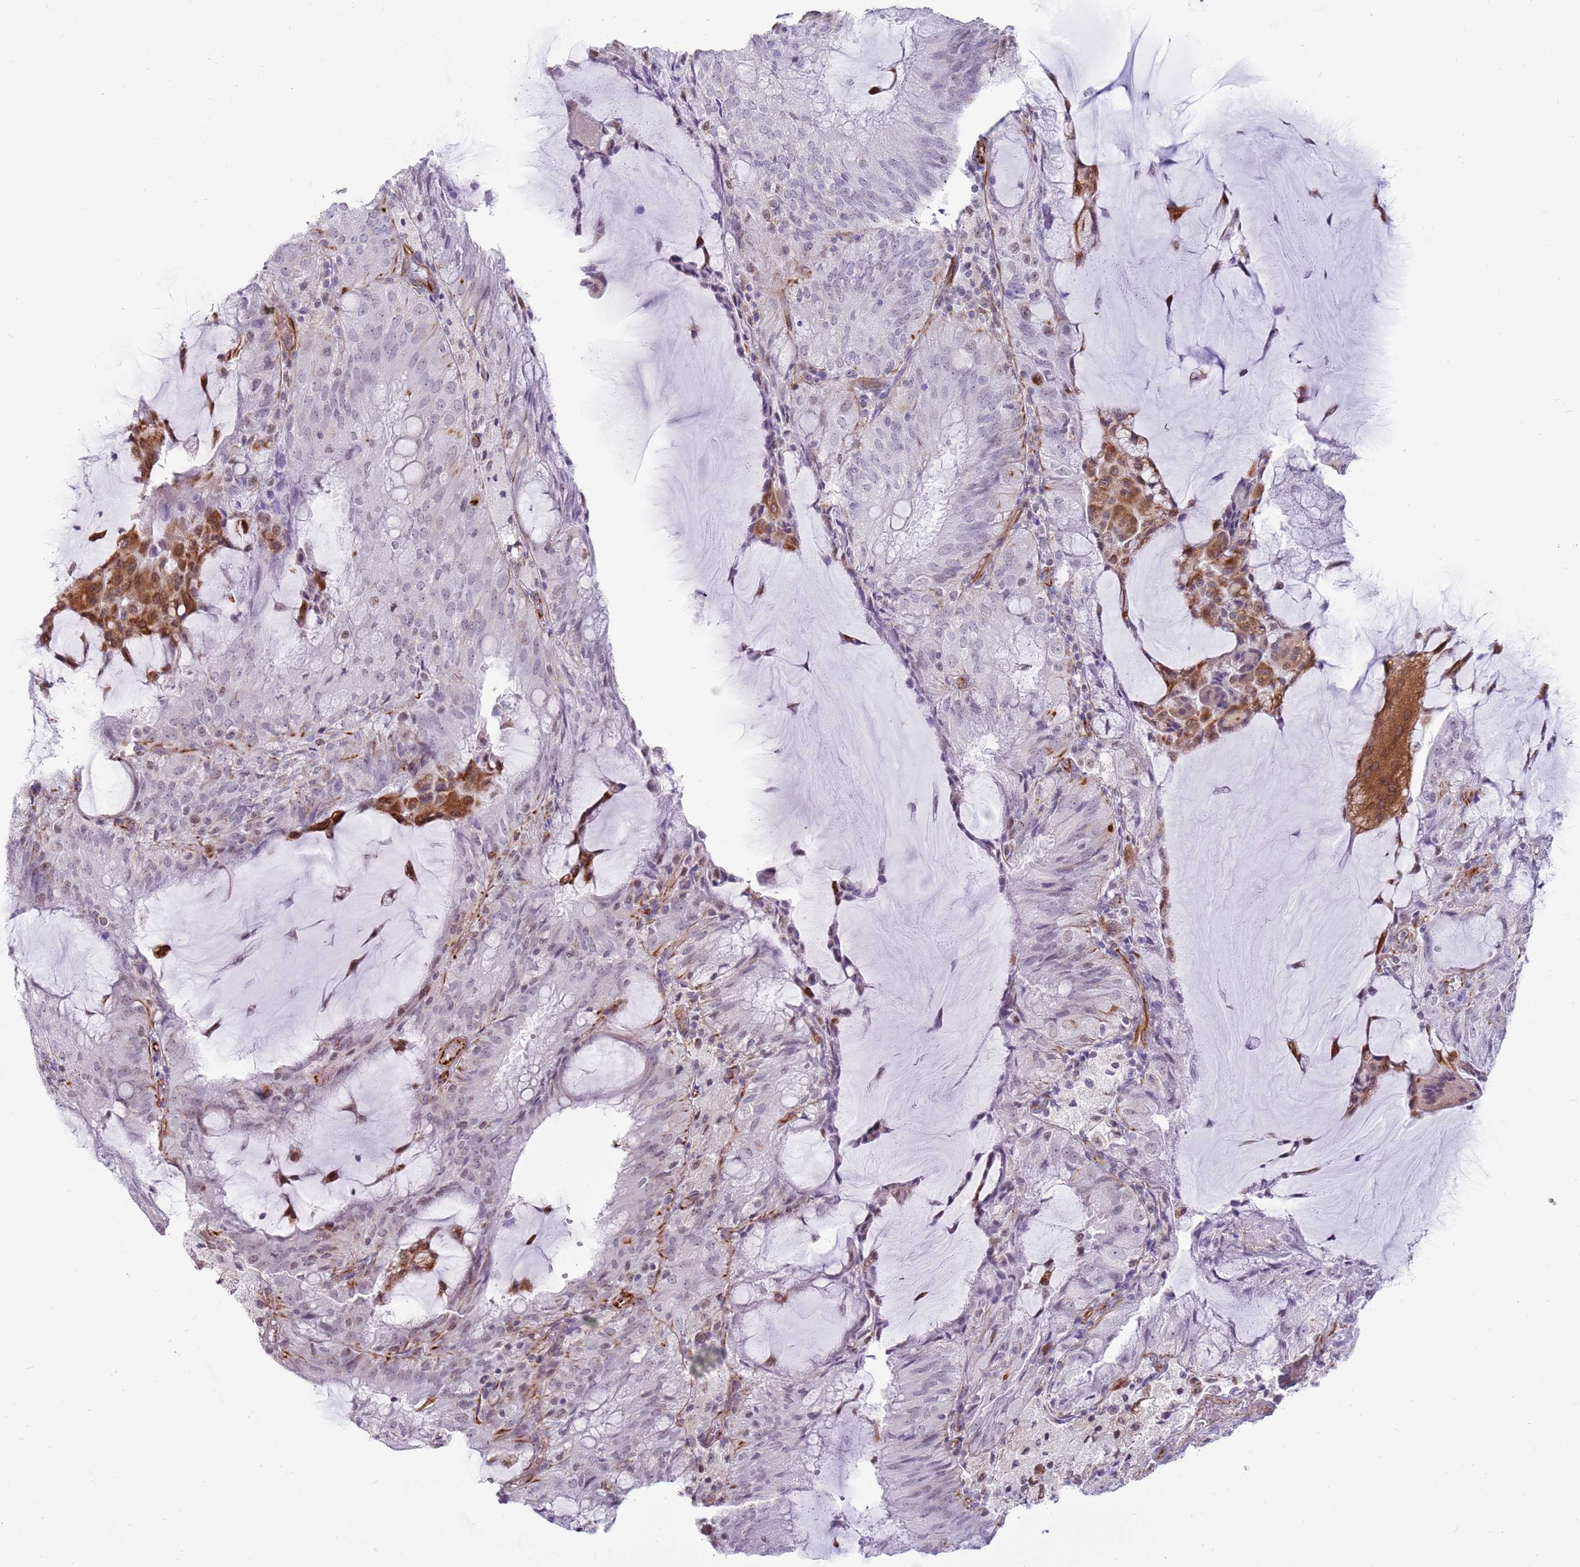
{"staining": {"intensity": "weak", "quantity": "<25%", "location": "nuclear"}, "tissue": "endometrial cancer", "cell_type": "Tumor cells", "image_type": "cancer", "snomed": [{"axis": "morphology", "description": "Adenocarcinoma, NOS"}, {"axis": "topography", "description": "Endometrium"}], "caption": "Protein analysis of endometrial adenocarcinoma demonstrates no significant positivity in tumor cells. (DAB immunohistochemistry, high magnification).", "gene": "NBPF3", "patient": {"sex": "female", "age": 81}}